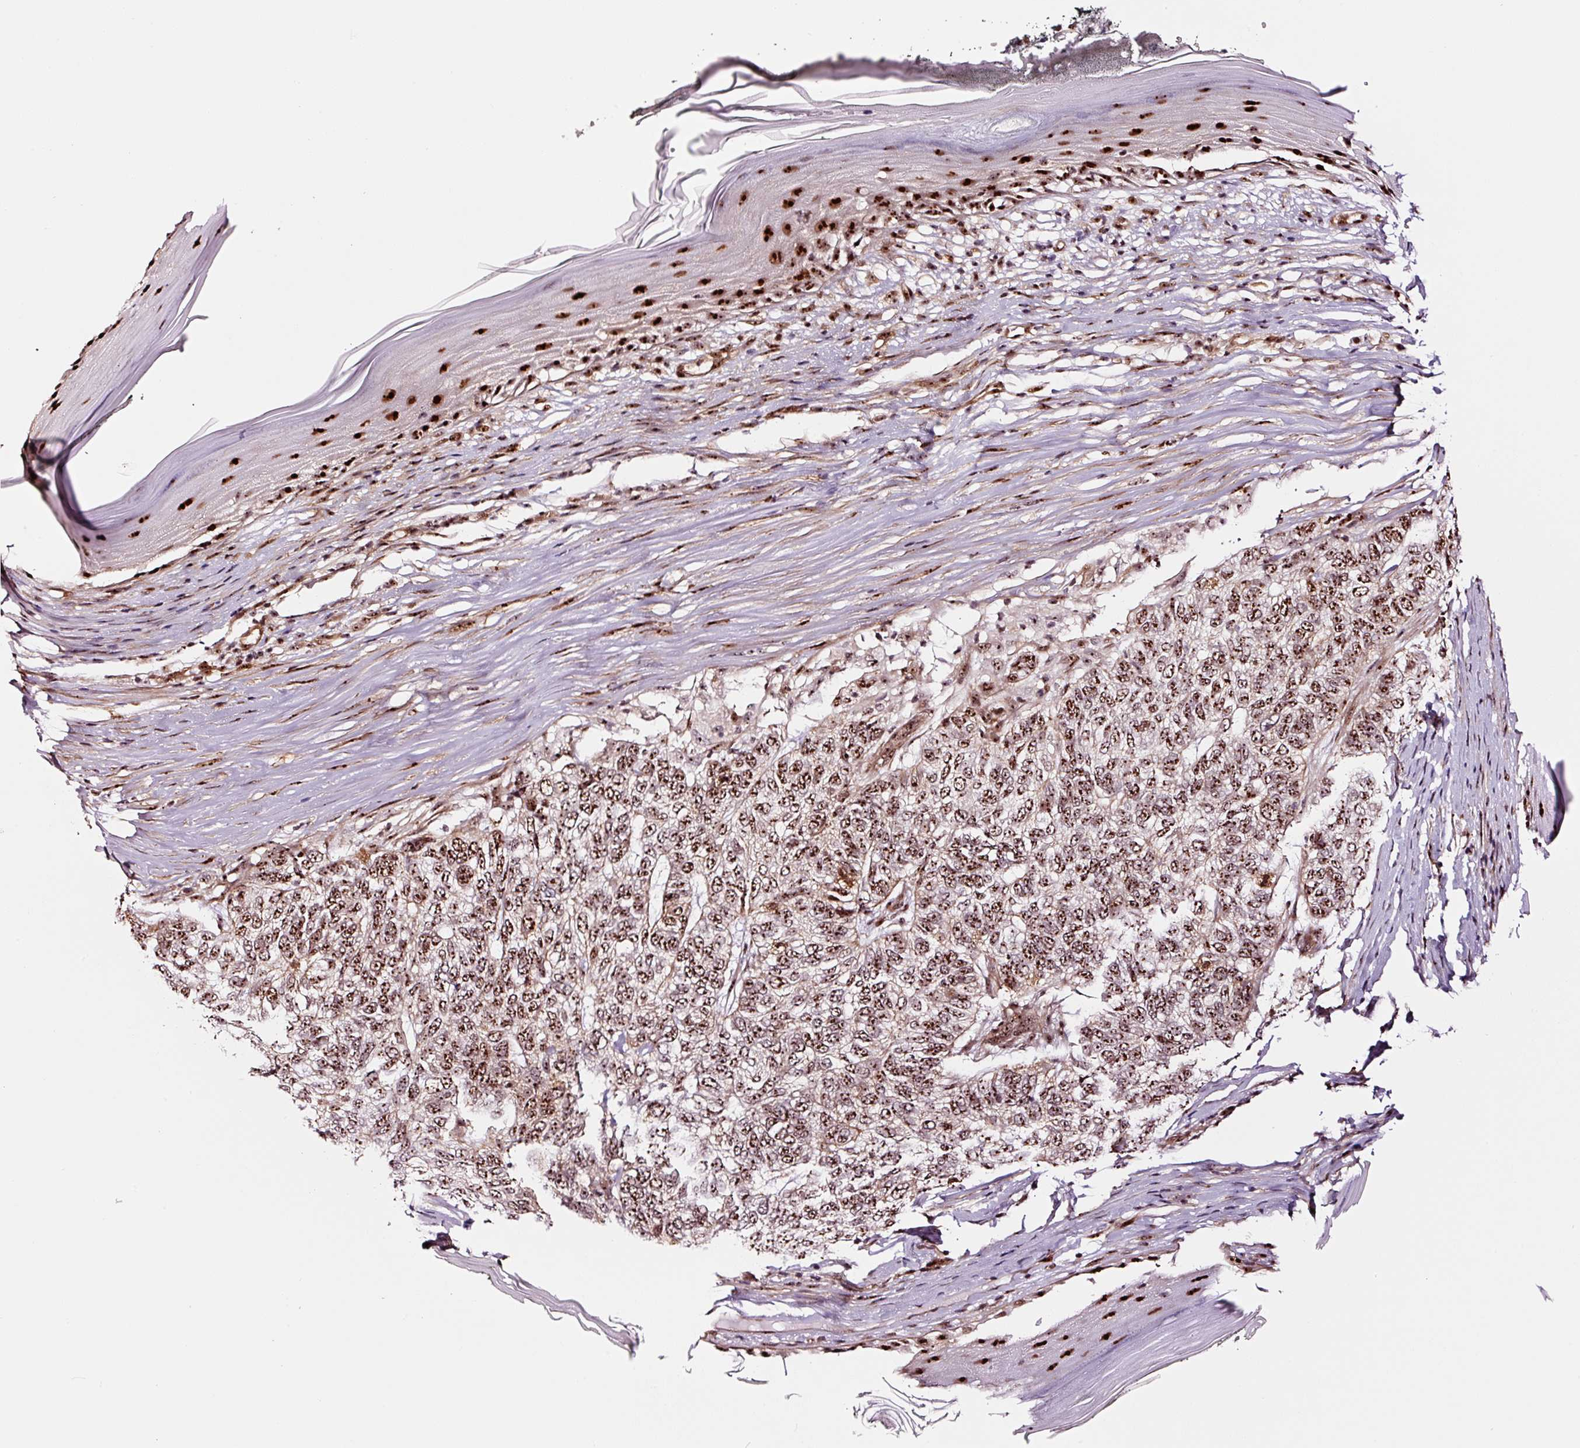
{"staining": {"intensity": "strong", "quantity": ">75%", "location": "nuclear"}, "tissue": "skin cancer", "cell_type": "Tumor cells", "image_type": "cancer", "snomed": [{"axis": "morphology", "description": "Basal cell carcinoma"}, {"axis": "topography", "description": "Skin"}], "caption": "The image displays immunohistochemical staining of skin cancer (basal cell carcinoma). There is strong nuclear expression is appreciated in about >75% of tumor cells.", "gene": "GNL3", "patient": {"sex": "female", "age": 65}}